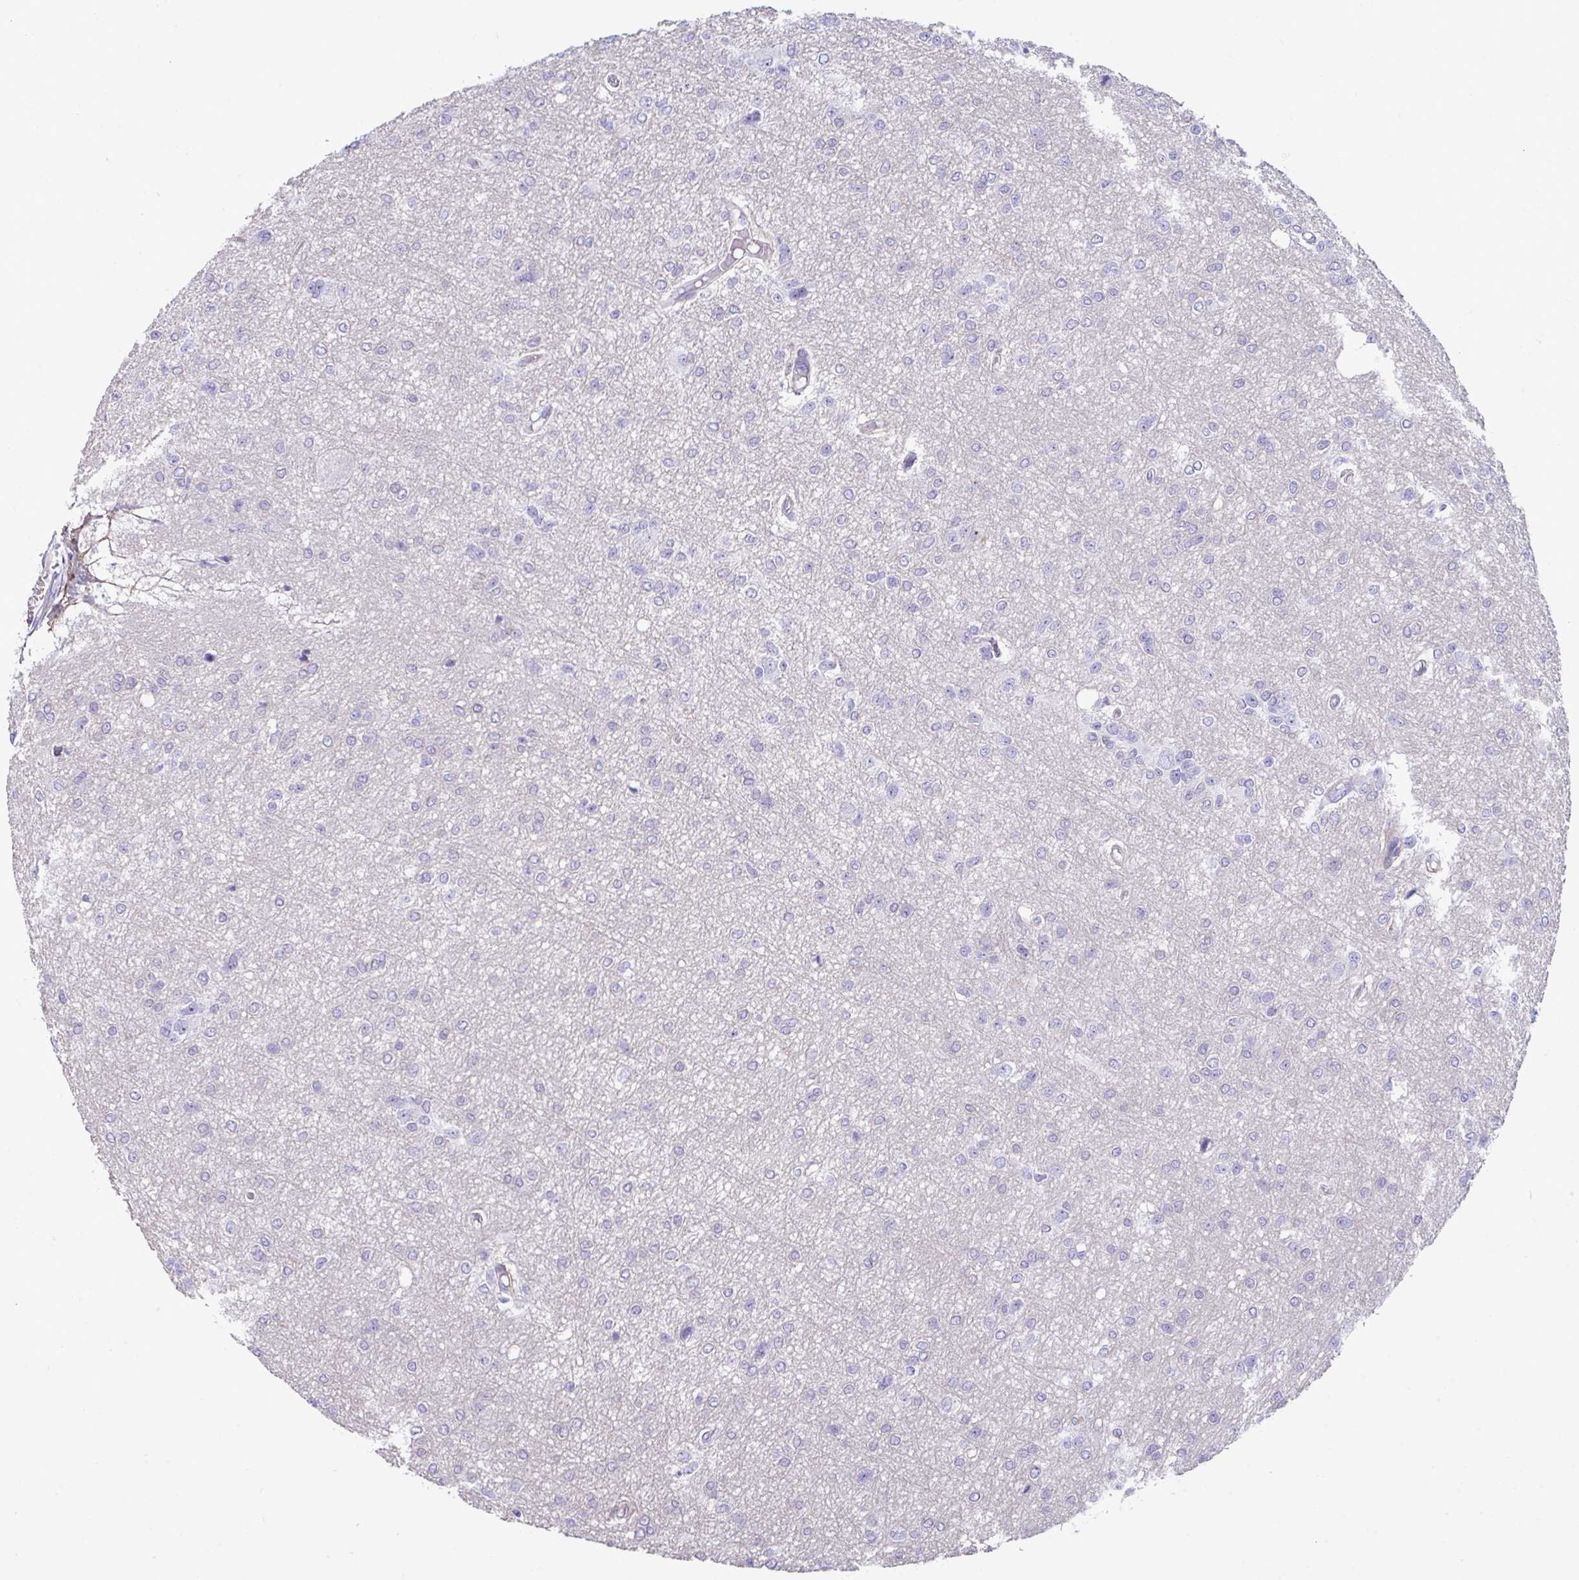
{"staining": {"intensity": "negative", "quantity": "none", "location": "none"}, "tissue": "glioma", "cell_type": "Tumor cells", "image_type": "cancer", "snomed": [{"axis": "morphology", "description": "Glioma, malignant, Low grade"}, {"axis": "topography", "description": "Brain"}], "caption": "Immunohistochemical staining of human low-grade glioma (malignant) displays no significant staining in tumor cells.", "gene": "LHFPL6", "patient": {"sex": "male", "age": 26}}